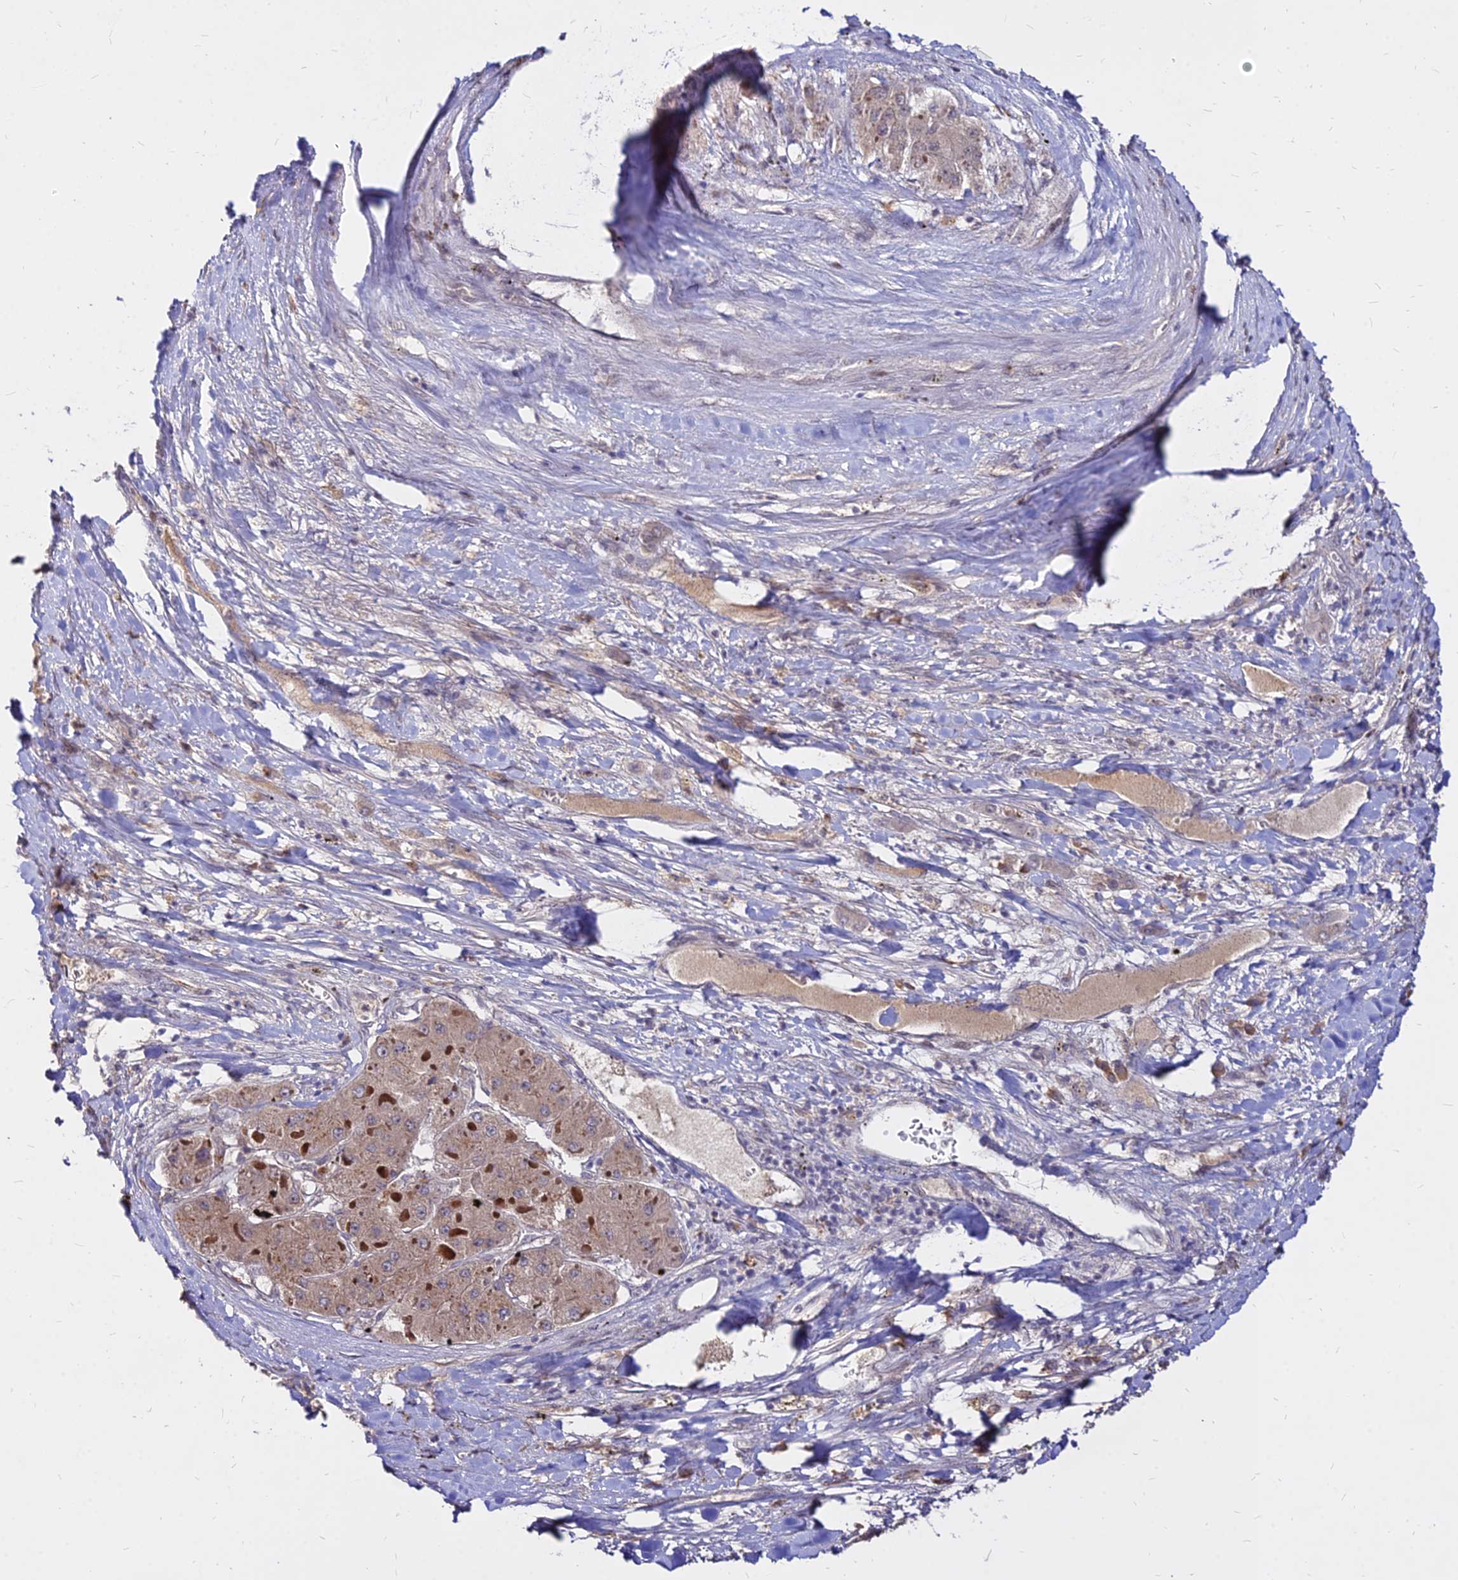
{"staining": {"intensity": "weak", "quantity": ">75%", "location": "cytoplasmic/membranous"}, "tissue": "liver cancer", "cell_type": "Tumor cells", "image_type": "cancer", "snomed": [{"axis": "morphology", "description": "Carcinoma, Hepatocellular, NOS"}, {"axis": "topography", "description": "Liver"}], "caption": "Brown immunohistochemical staining in human liver cancer reveals weak cytoplasmic/membranous staining in approximately >75% of tumor cells.", "gene": "C11orf68", "patient": {"sex": "female", "age": 73}}